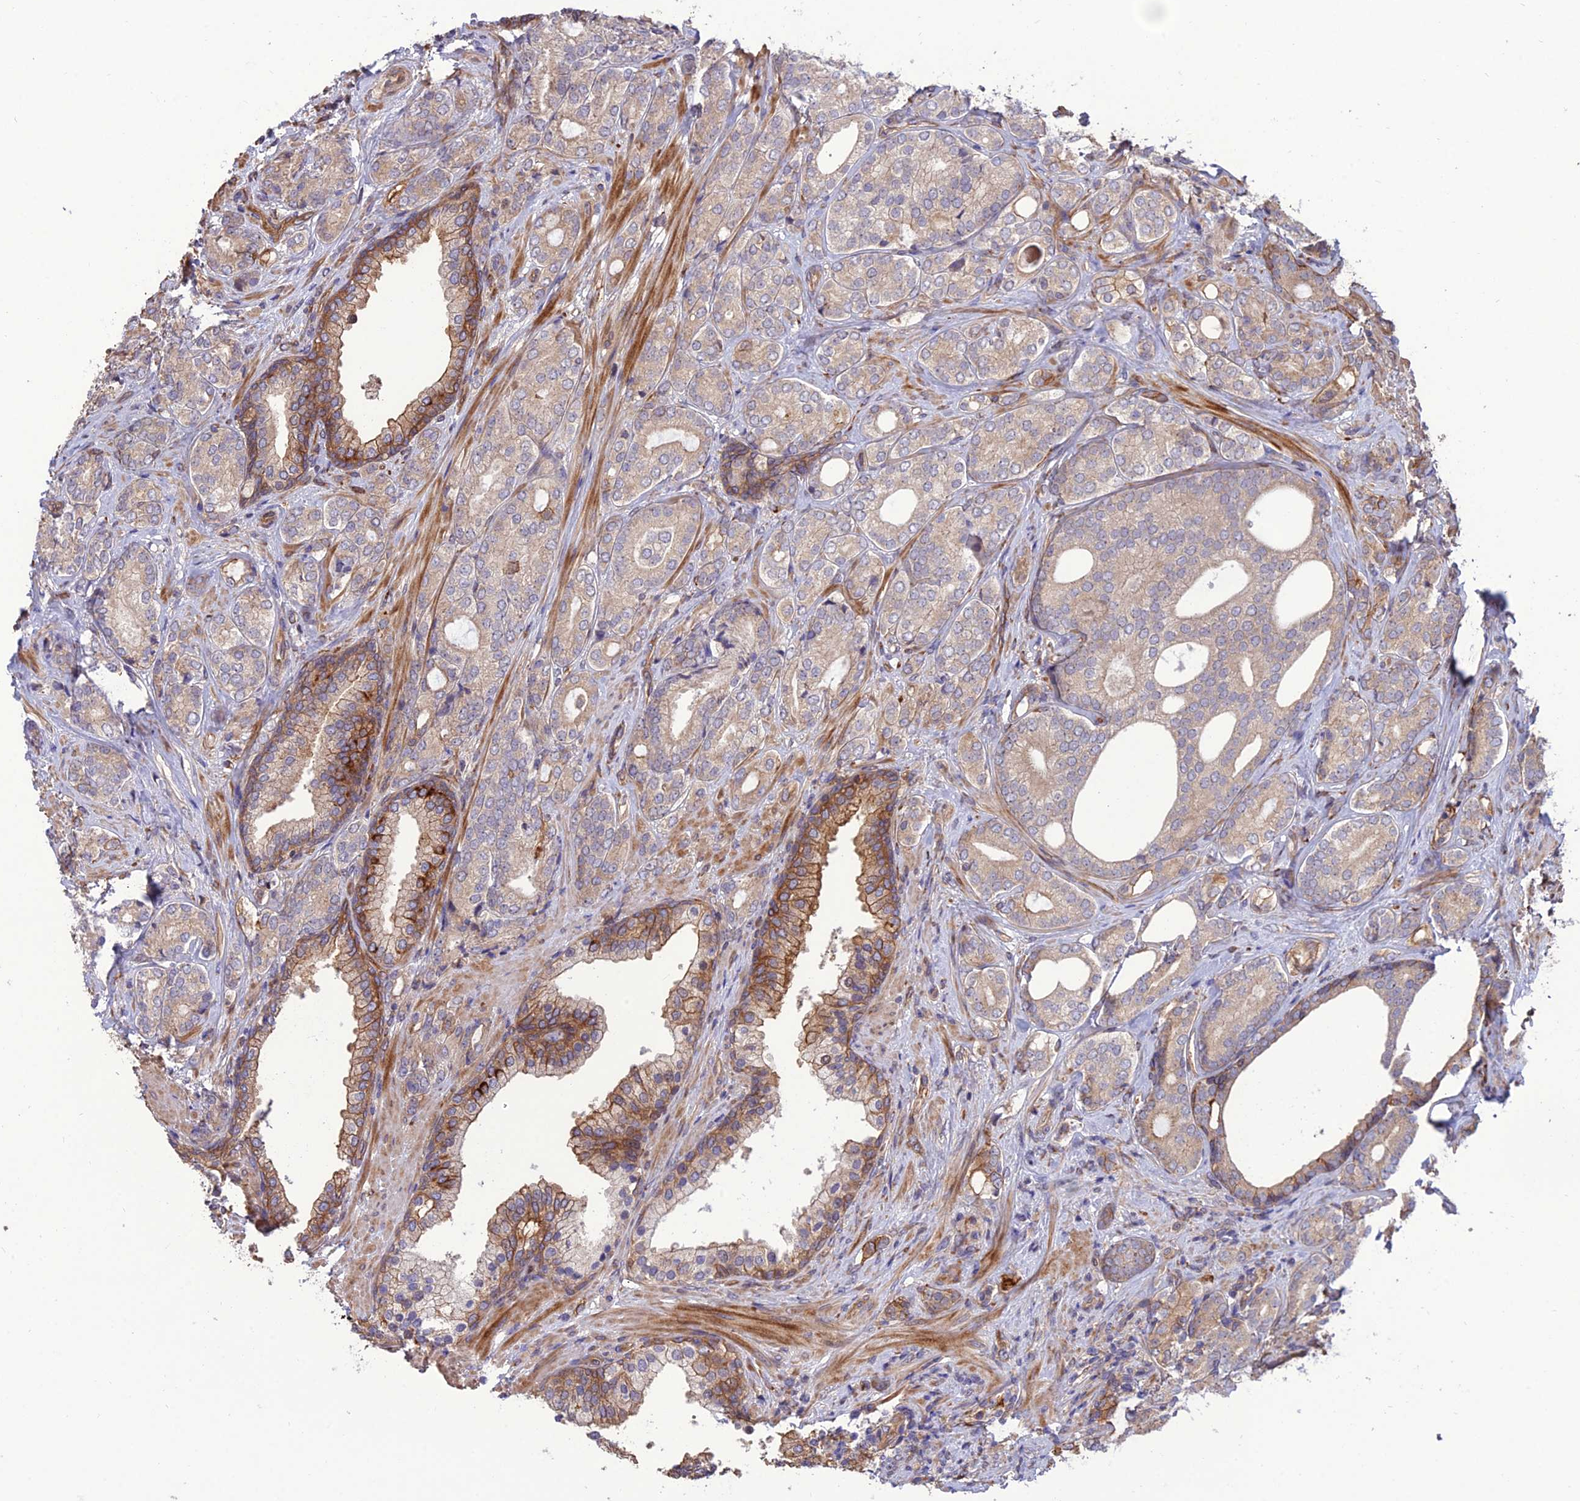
{"staining": {"intensity": "weak", "quantity": "25%-75%", "location": "cytoplasmic/membranous"}, "tissue": "prostate cancer", "cell_type": "Tumor cells", "image_type": "cancer", "snomed": [{"axis": "morphology", "description": "Adenocarcinoma, High grade"}, {"axis": "topography", "description": "Prostate"}], "caption": "Immunohistochemistry (IHC) micrograph of neoplastic tissue: human prostate cancer (high-grade adenocarcinoma) stained using IHC shows low levels of weak protein expression localized specifically in the cytoplasmic/membranous of tumor cells, appearing as a cytoplasmic/membranous brown color.", "gene": "CRTAP", "patient": {"sex": "male", "age": 60}}